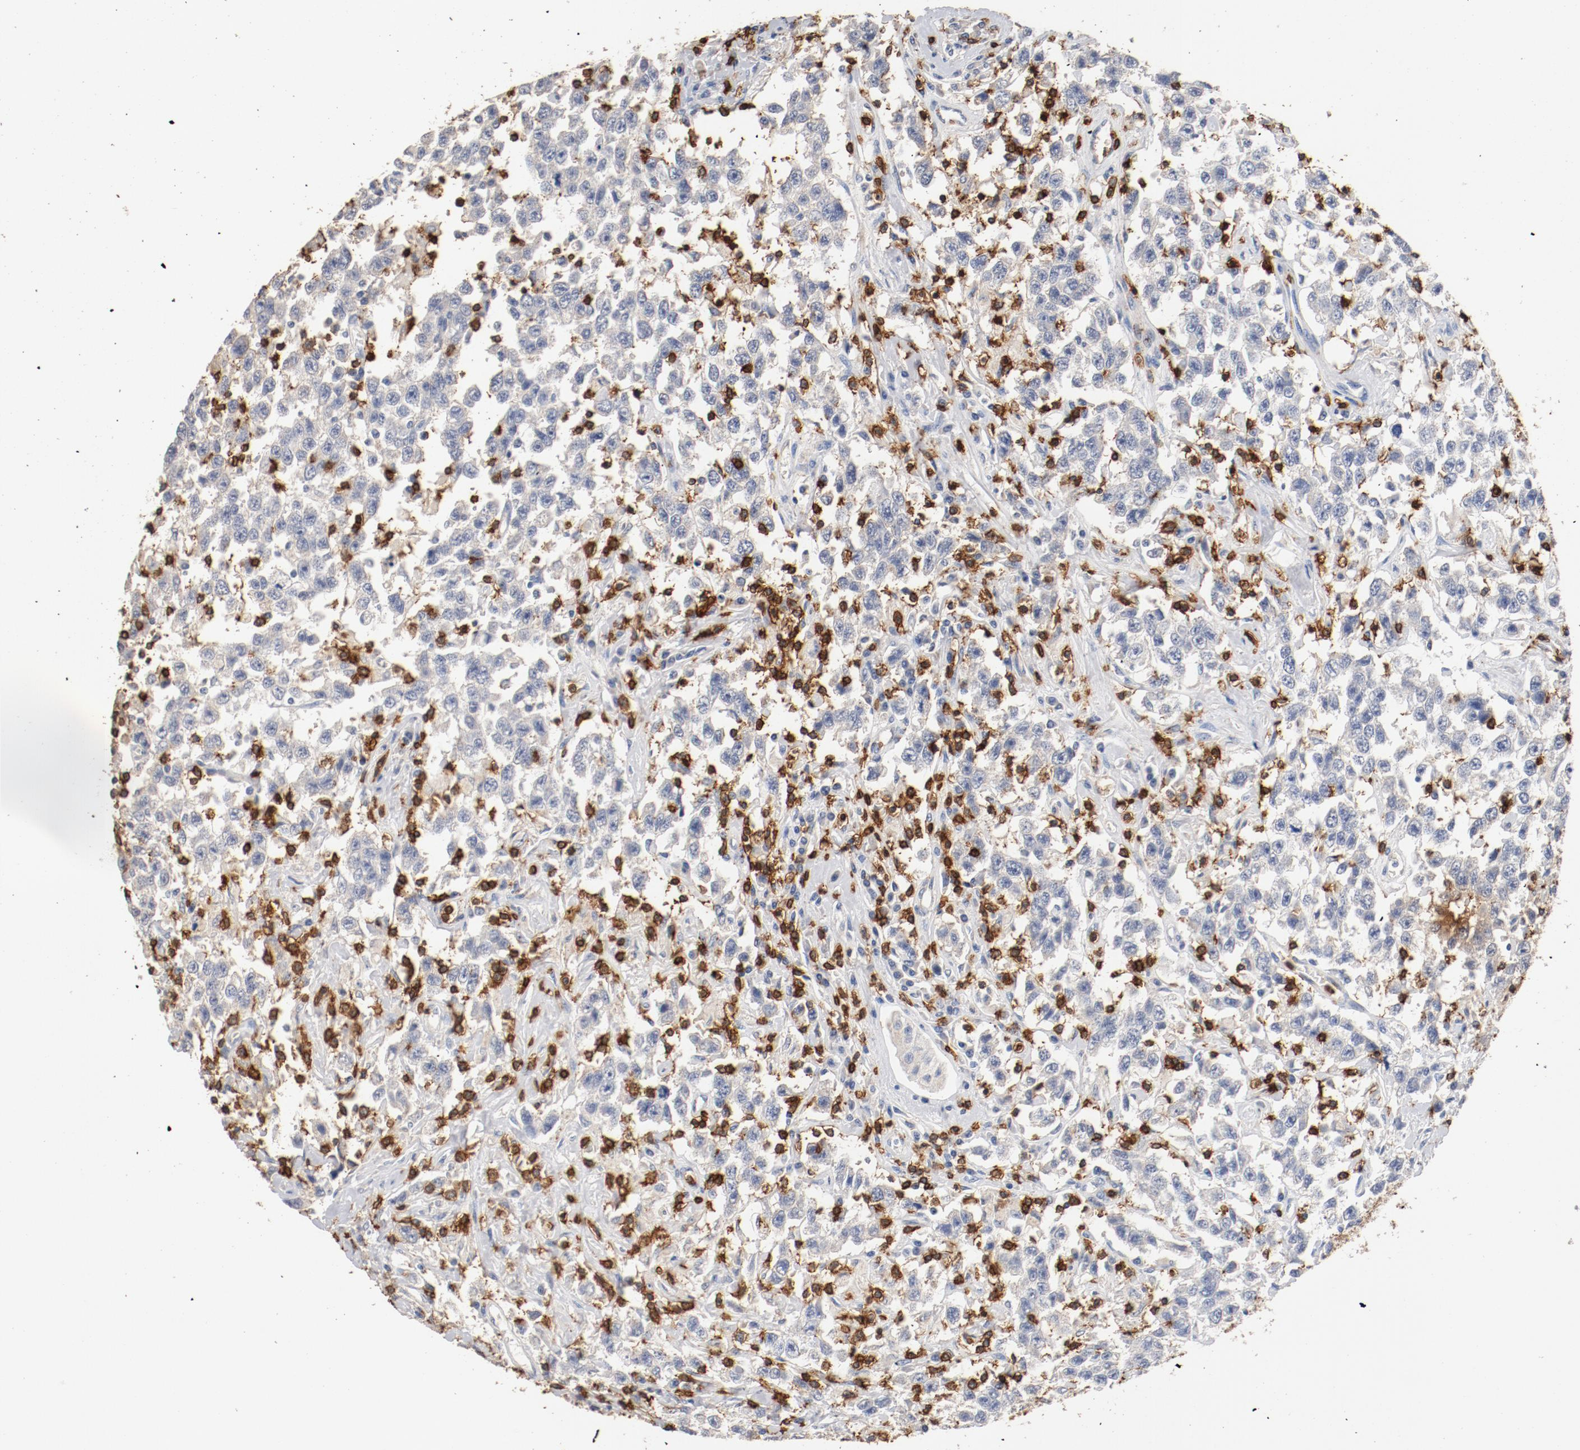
{"staining": {"intensity": "negative", "quantity": "none", "location": "none"}, "tissue": "testis cancer", "cell_type": "Tumor cells", "image_type": "cancer", "snomed": [{"axis": "morphology", "description": "Seminoma, NOS"}, {"axis": "topography", "description": "Testis"}], "caption": "Seminoma (testis) was stained to show a protein in brown. There is no significant staining in tumor cells.", "gene": "CD247", "patient": {"sex": "male", "age": 41}}